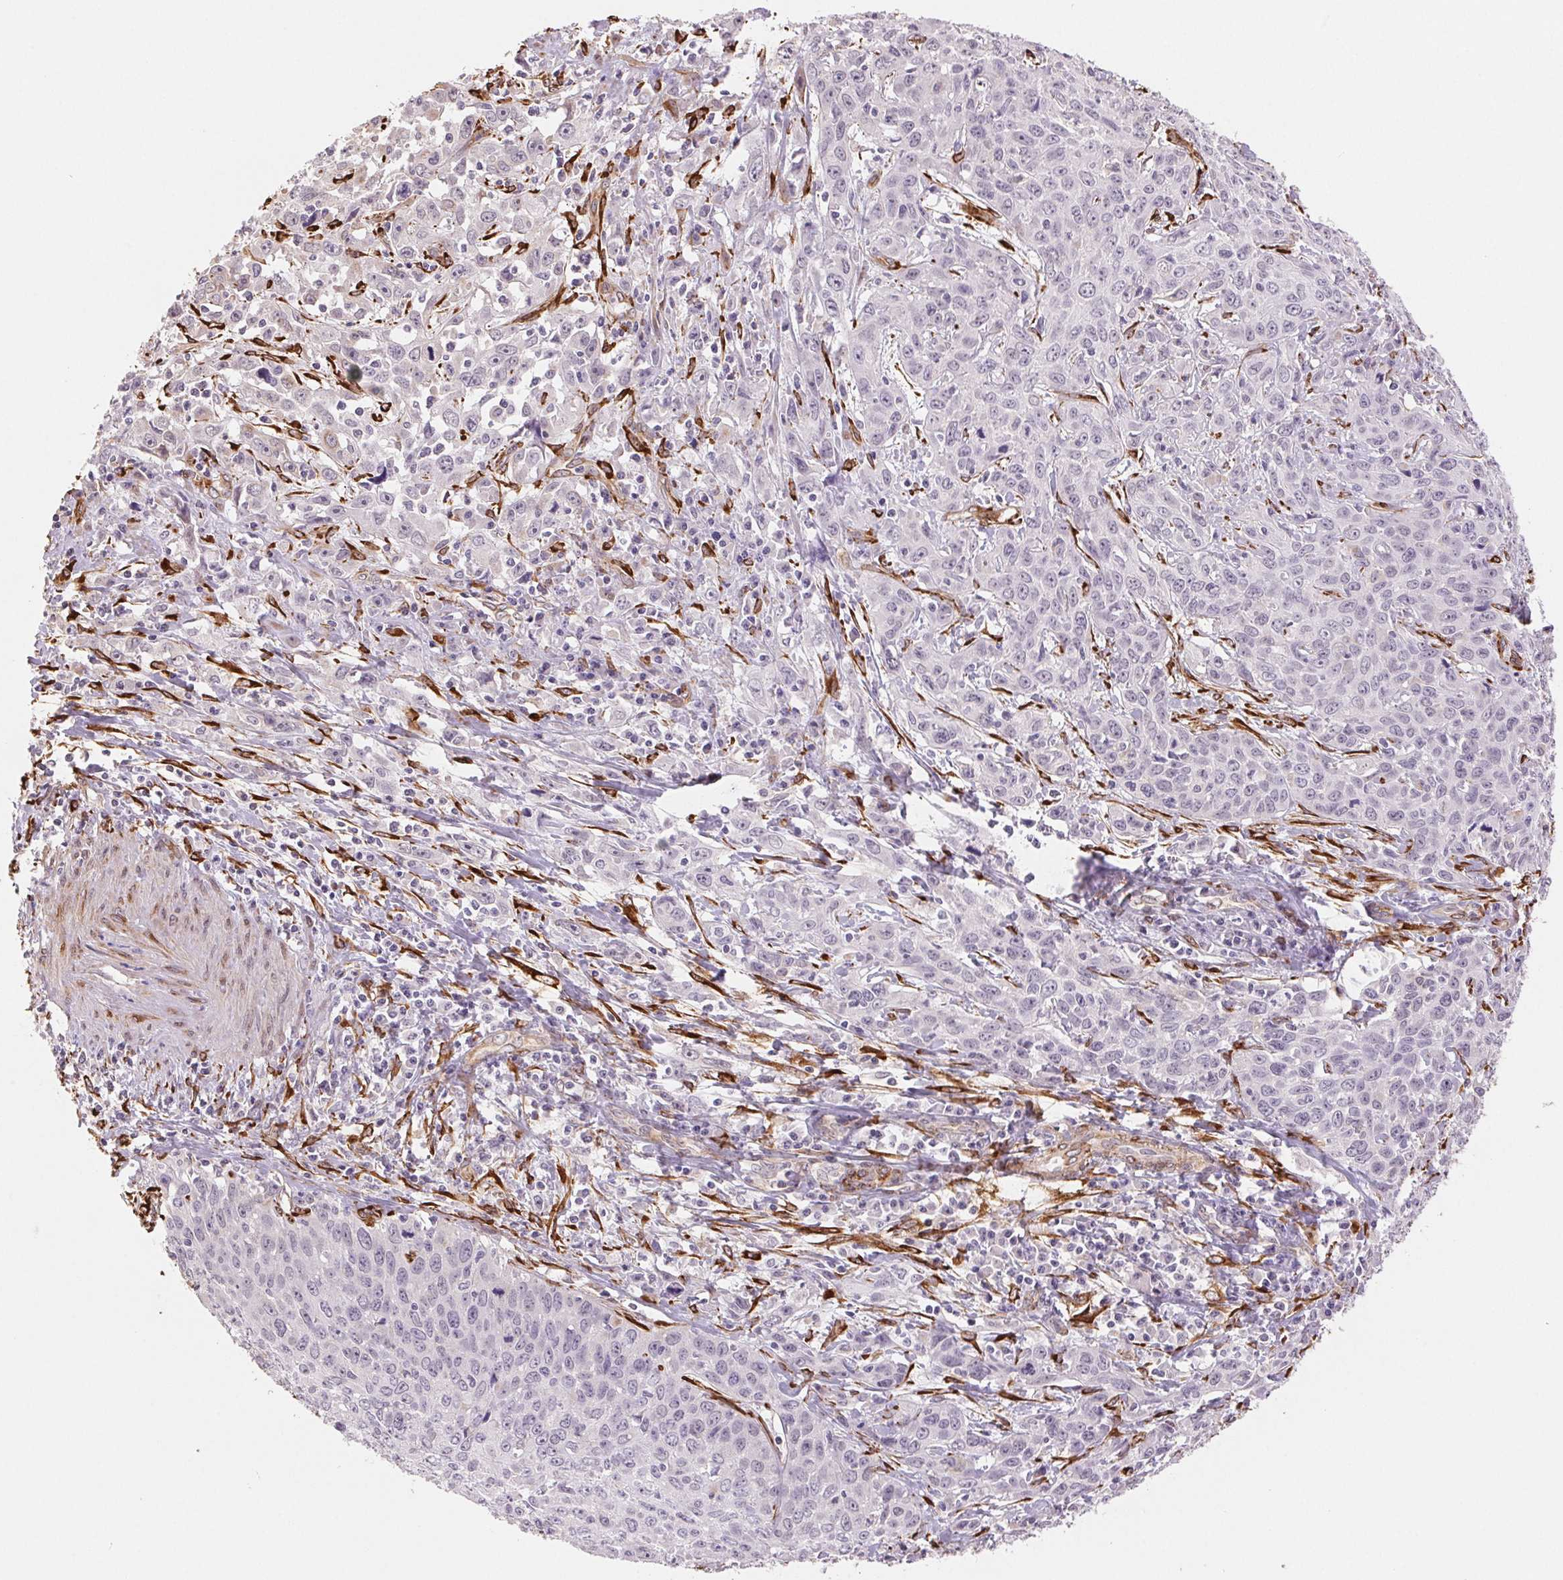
{"staining": {"intensity": "weak", "quantity": "25%-75%", "location": "cytoplasmic/membranous"}, "tissue": "cervical cancer", "cell_type": "Tumor cells", "image_type": "cancer", "snomed": [{"axis": "morphology", "description": "Squamous cell carcinoma, NOS"}, {"axis": "topography", "description": "Cervix"}], "caption": "About 25%-75% of tumor cells in human cervical cancer reveal weak cytoplasmic/membranous protein positivity as visualized by brown immunohistochemical staining.", "gene": "FKBP10", "patient": {"sex": "female", "age": 38}}